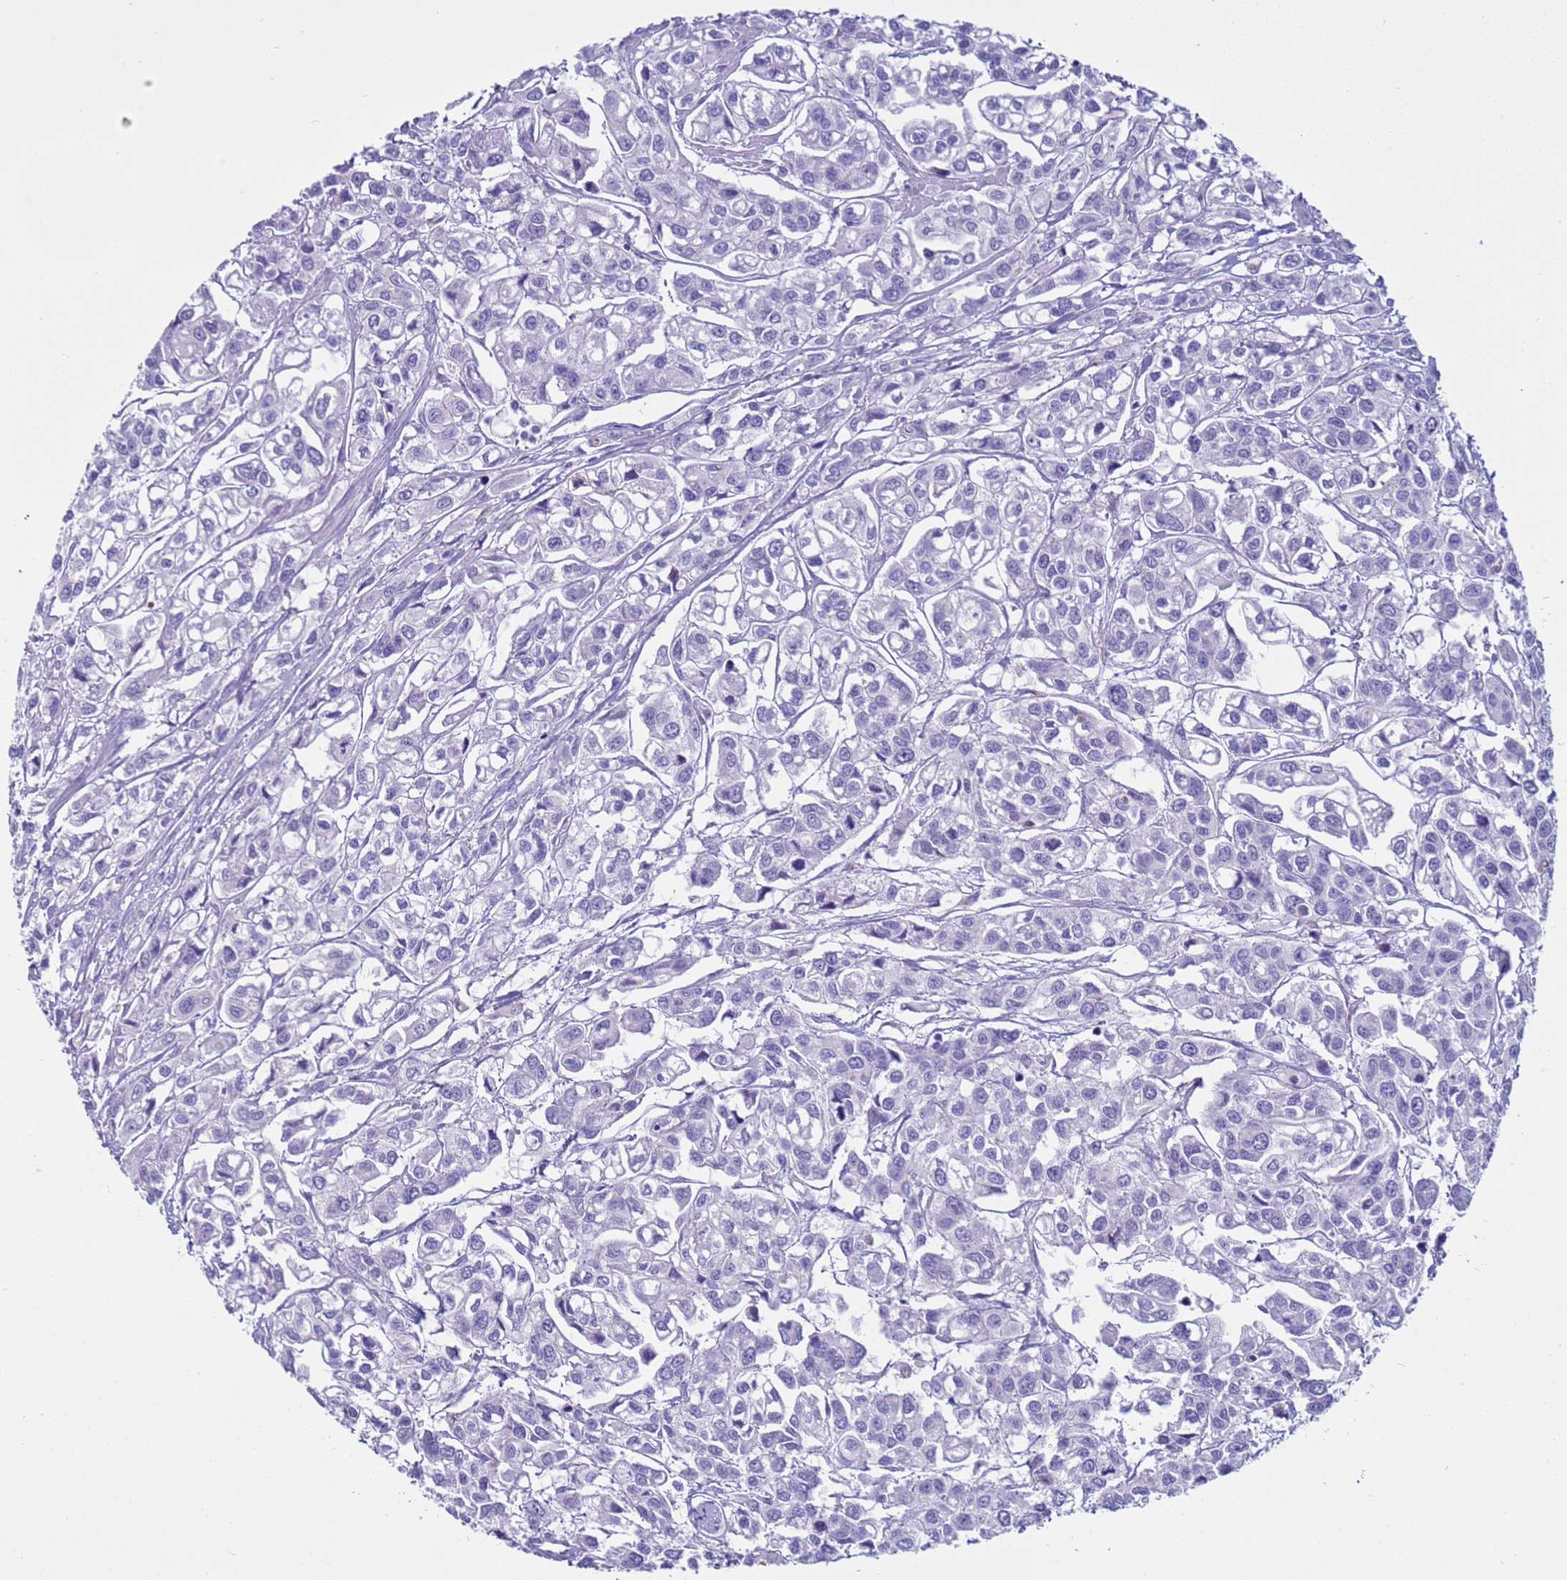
{"staining": {"intensity": "negative", "quantity": "none", "location": "none"}, "tissue": "urothelial cancer", "cell_type": "Tumor cells", "image_type": "cancer", "snomed": [{"axis": "morphology", "description": "Urothelial carcinoma, High grade"}, {"axis": "topography", "description": "Urinary bladder"}], "caption": "Urothelial carcinoma (high-grade) was stained to show a protein in brown. There is no significant staining in tumor cells.", "gene": "CST4", "patient": {"sex": "male", "age": 67}}